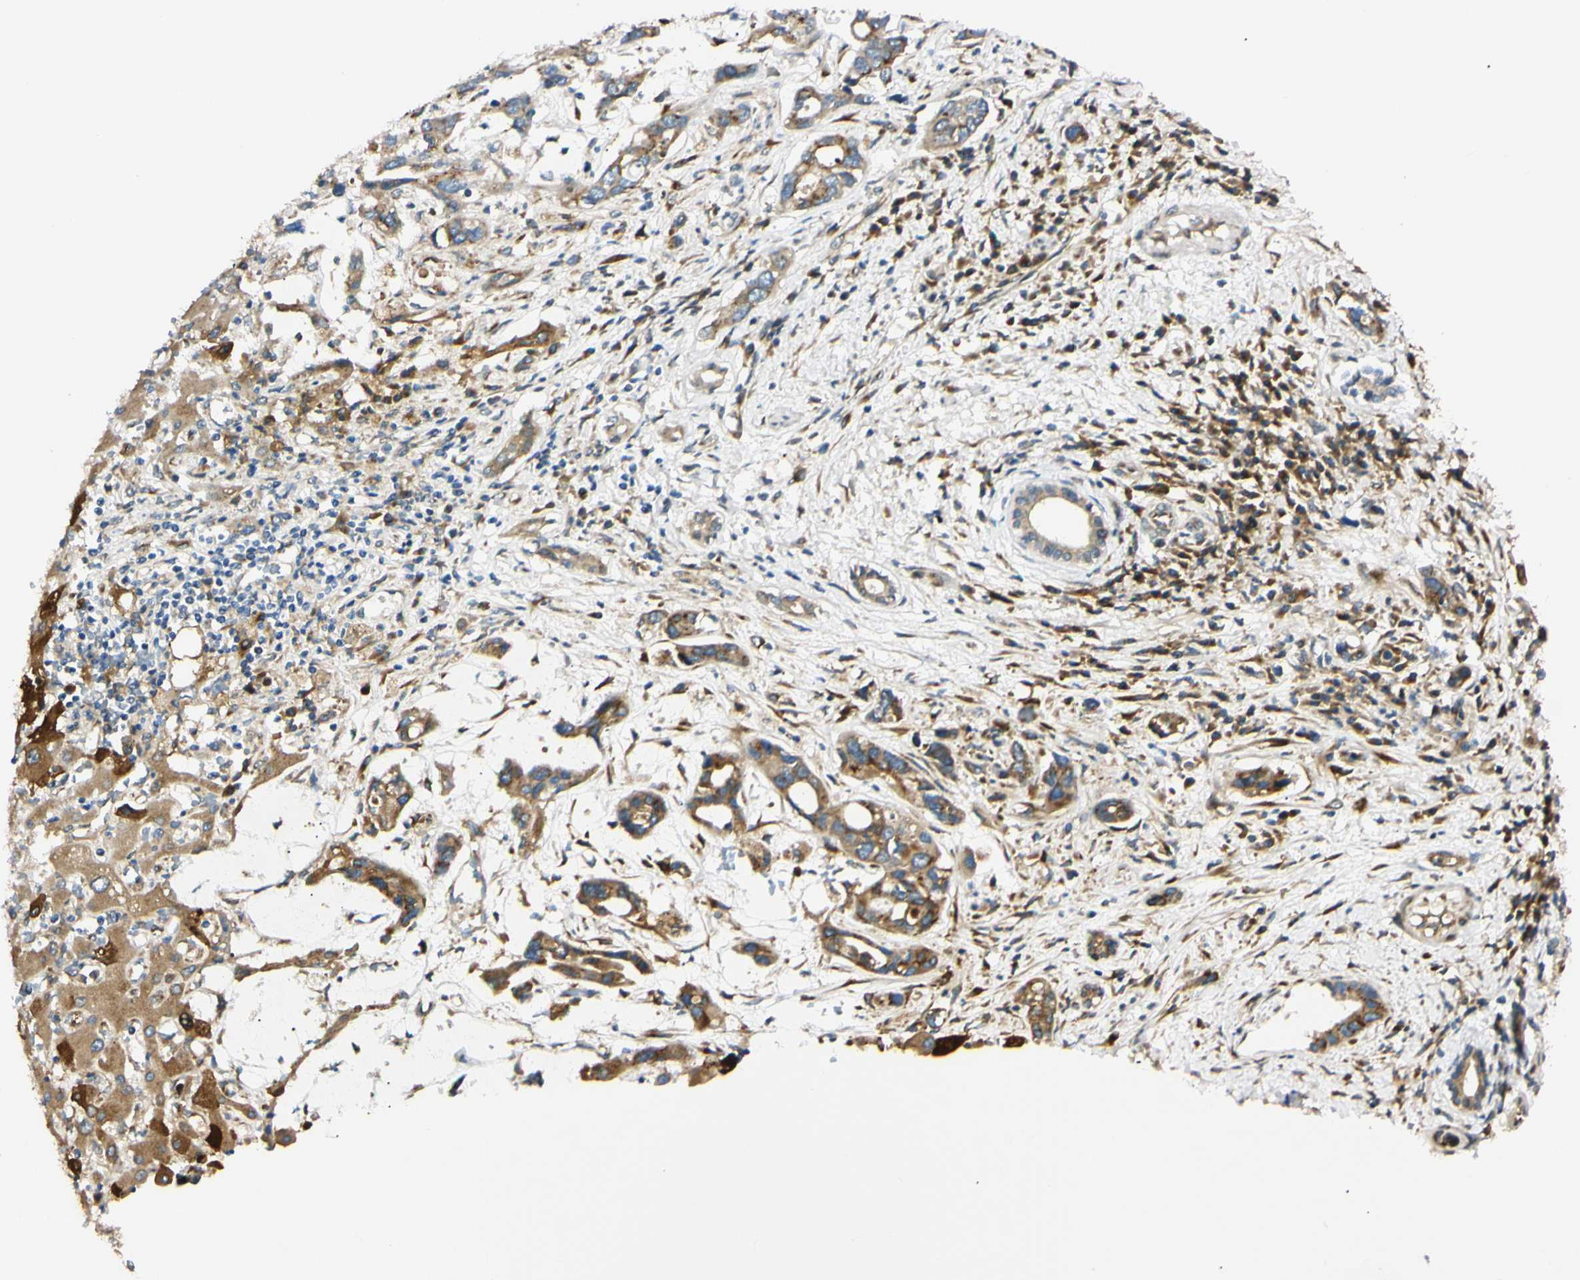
{"staining": {"intensity": "moderate", "quantity": ">75%", "location": "cytoplasmic/membranous"}, "tissue": "liver cancer", "cell_type": "Tumor cells", "image_type": "cancer", "snomed": [{"axis": "morphology", "description": "Cholangiocarcinoma"}, {"axis": "topography", "description": "Liver"}], "caption": "Liver cholangiocarcinoma was stained to show a protein in brown. There is medium levels of moderate cytoplasmic/membranous staining in approximately >75% of tumor cells. (Stains: DAB (3,3'-diaminobenzidine) in brown, nuclei in blue, Microscopy: brightfield microscopy at high magnification).", "gene": "IER3IP1", "patient": {"sex": "female", "age": 65}}